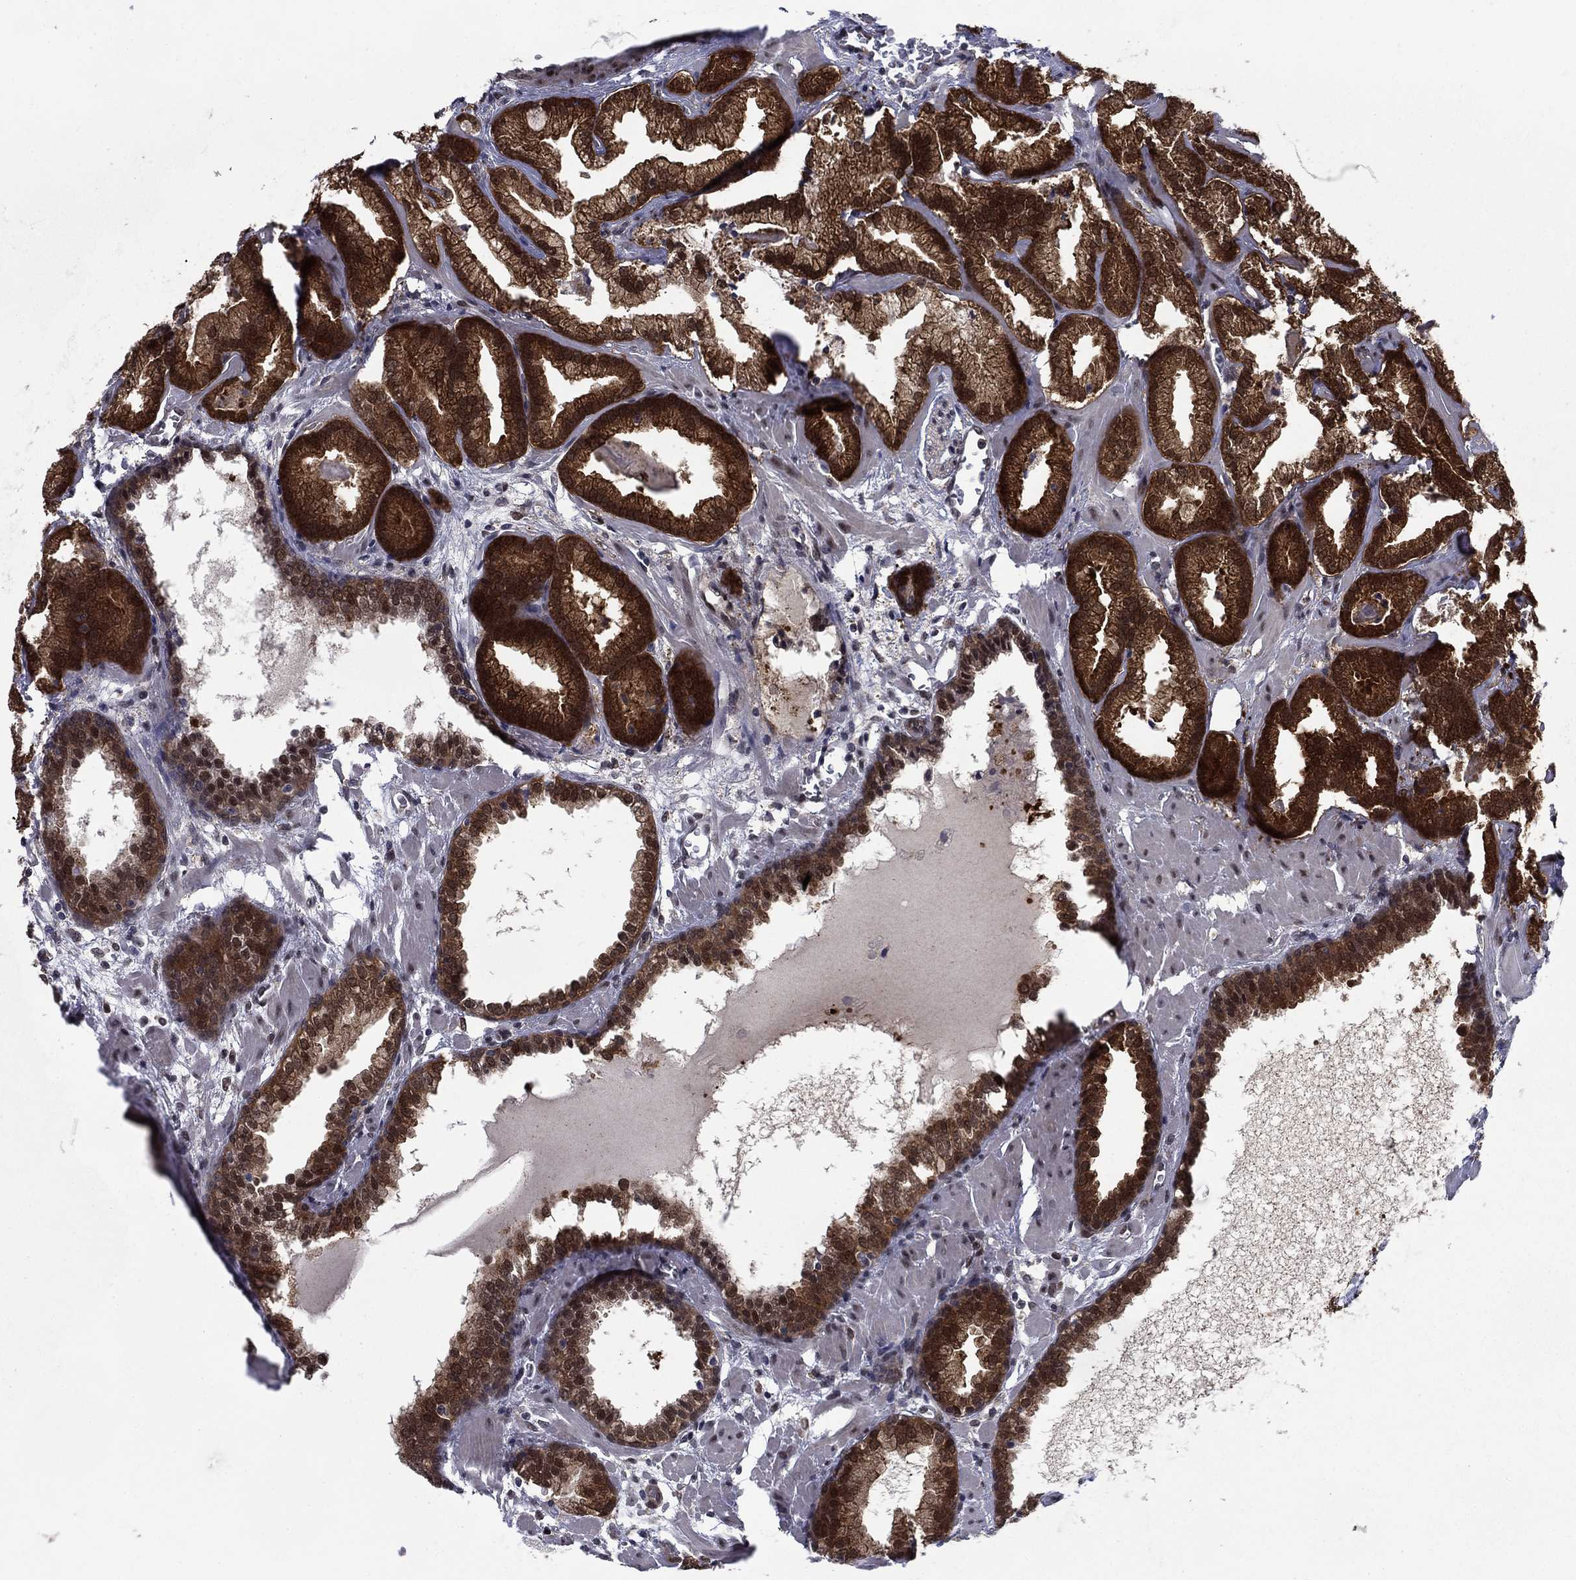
{"staining": {"intensity": "strong", "quantity": ">75%", "location": "cytoplasmic/membranous"}, "tissue": "prostate cancer", "cell_type": "Tumor cells", "image_type": "cancer", "snomed": [{"axis": "morphology", "description": "Adenocarcinoma, Low grade"}, {"axis": "topography", "description": "Prostate"}], "caption": "High-power microscopy captured an immunohistochemistry micrograph of low-grade adenocarcinoma (prostate), revealing strong cytoplasmic/membranous positivity in approximately >75% of tumor cells.", "gene": "FKBP4", "patient": {"sex": "male", "age": 68}}